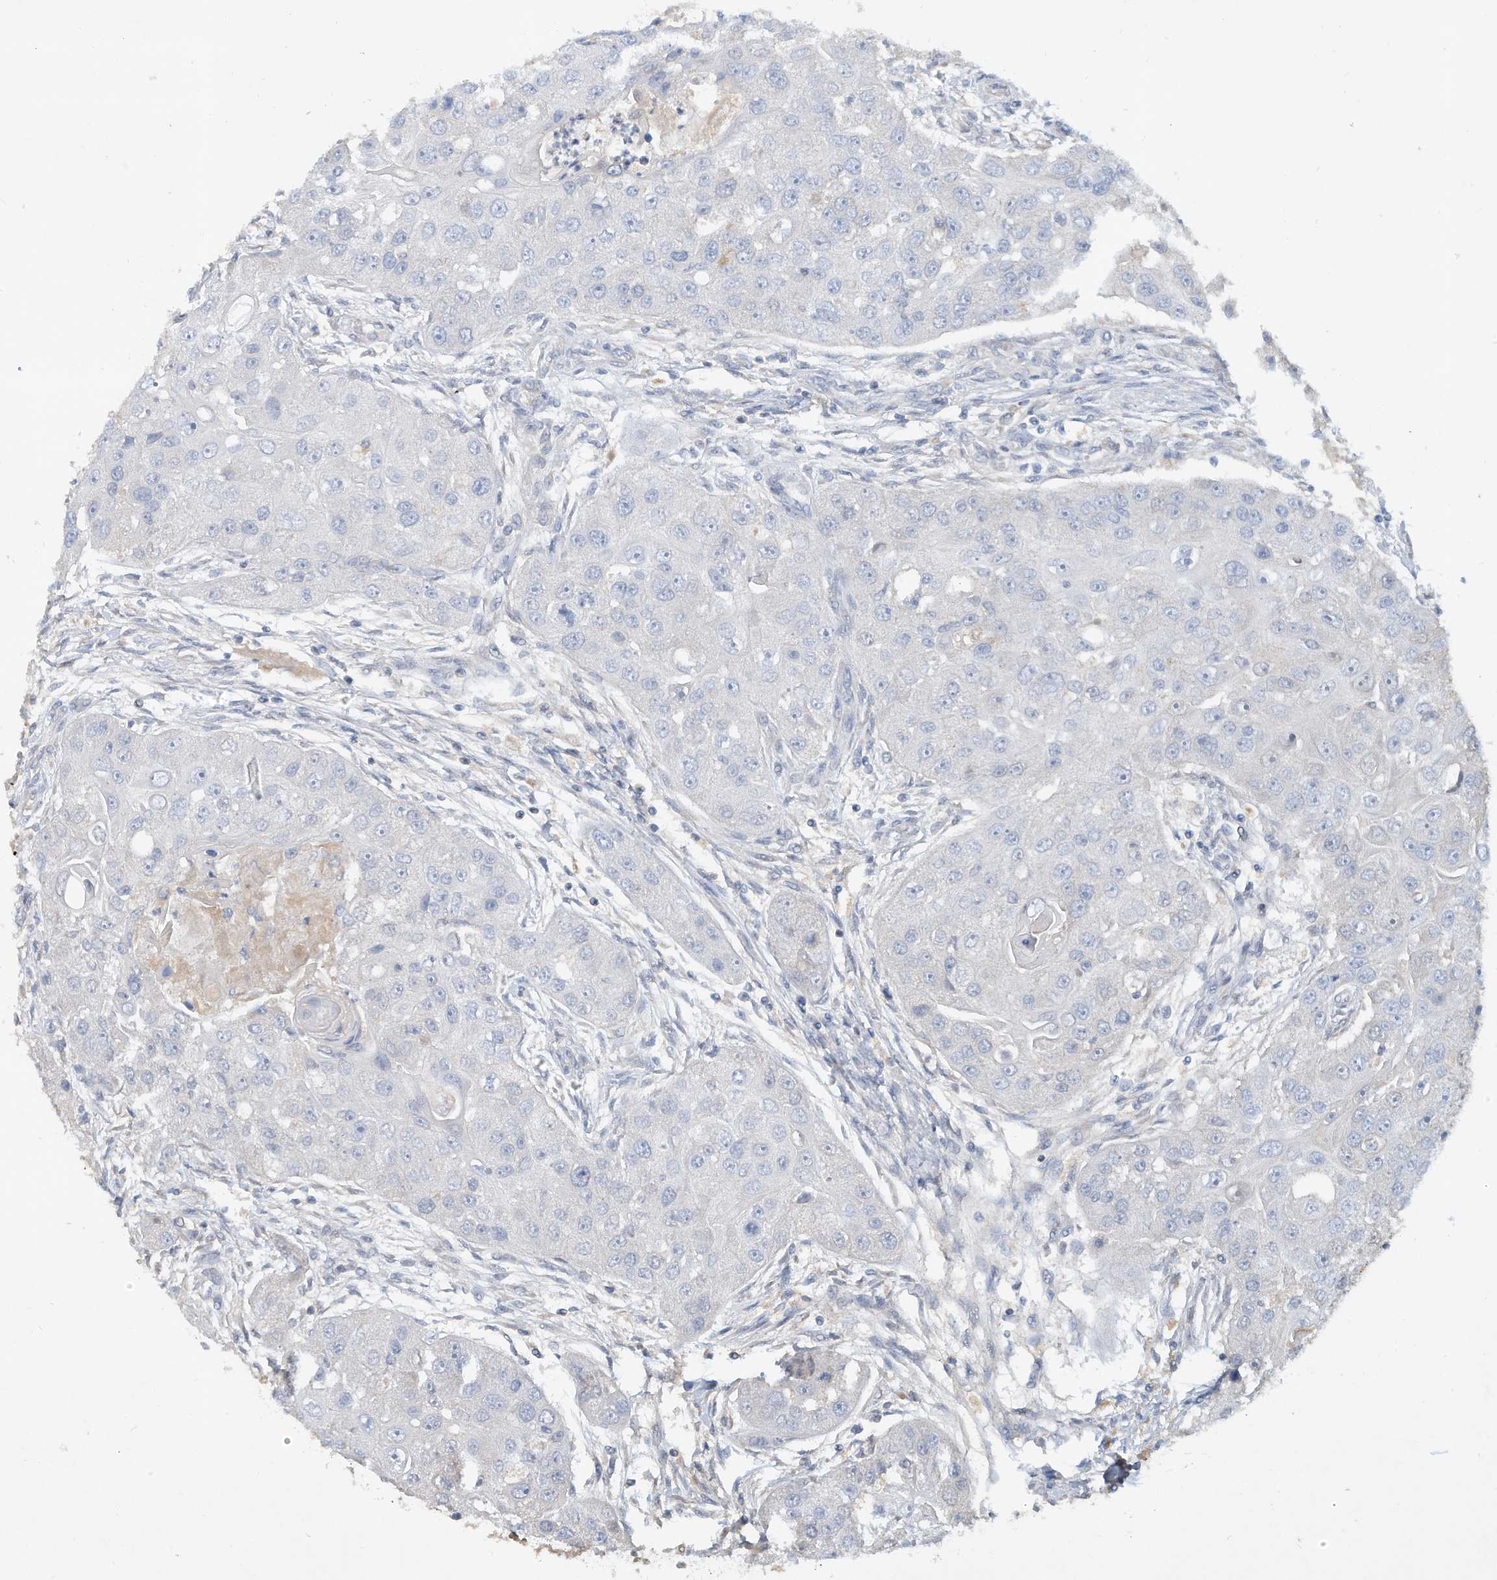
{"staining": {"intensity": "negative", "quantity": "none", "location": "none"}, "tissue": "head and neck cancer", "cell_type": "Tumor cells", "image_type": "cancer", "snomed": [{"axis": "morphology", "description": "Normal tissue, NOS"}, {"axis": "morphology", "description": "Squamous cell carcinoma, NOS"}, {"axis": "topography", "description": "Skeletal muscle"}, {"axis": "topography", "description": "Head-Neck"}], "caption": "The image shows no staining of tumor cells in head and neck cancer.", "gene": "HAS3", "patient": {"sex": "male", "age": 51}}